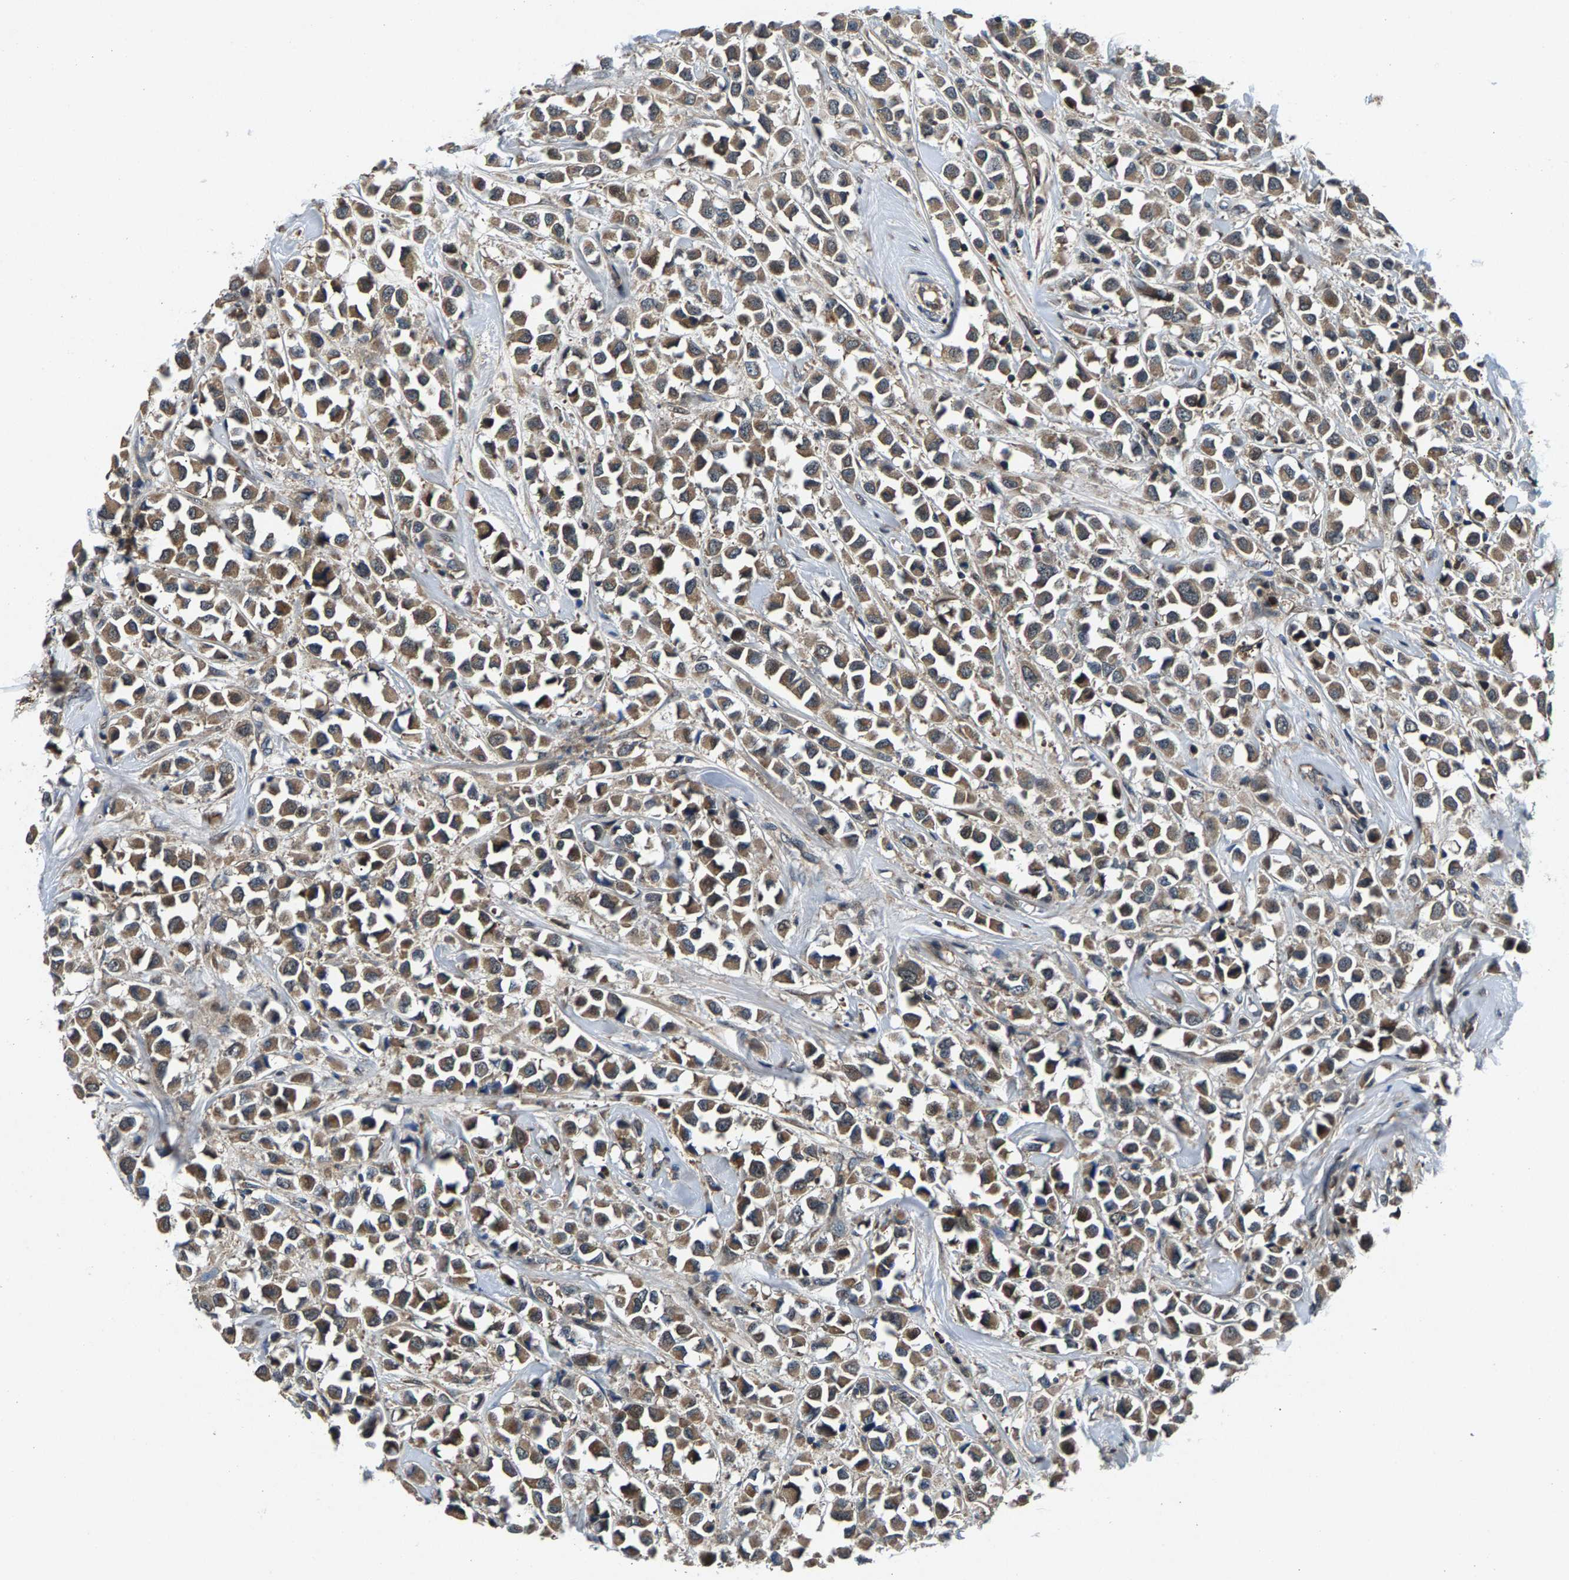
{"staining": {"intensity": "weak", "quantity": ">75%", "location": "cytoplasmic/membranous"}, "tissue": "breast cancer", "cell_type": "Tumor cells", "image_type": "cancer", "snomed": [{"axis": "morphology", "description": "Duct carcinoma"}, {"axis": "topography", "description": "Breast"}], "caption": "Immunohistochemical staining of human invasive ductal carcinoma (breast) shows low levels of weak cytoplasmic/membranous staining in about >75% of tumor cells. The protein of interest is stained brown, and the nuclei are stained in blue (DAB (3,3'-diaminobenzidine) IHC with brightfield microscopy, high magnification).", "gene": "FAM78A", "patient": {"sex": "female", "age": 61}}